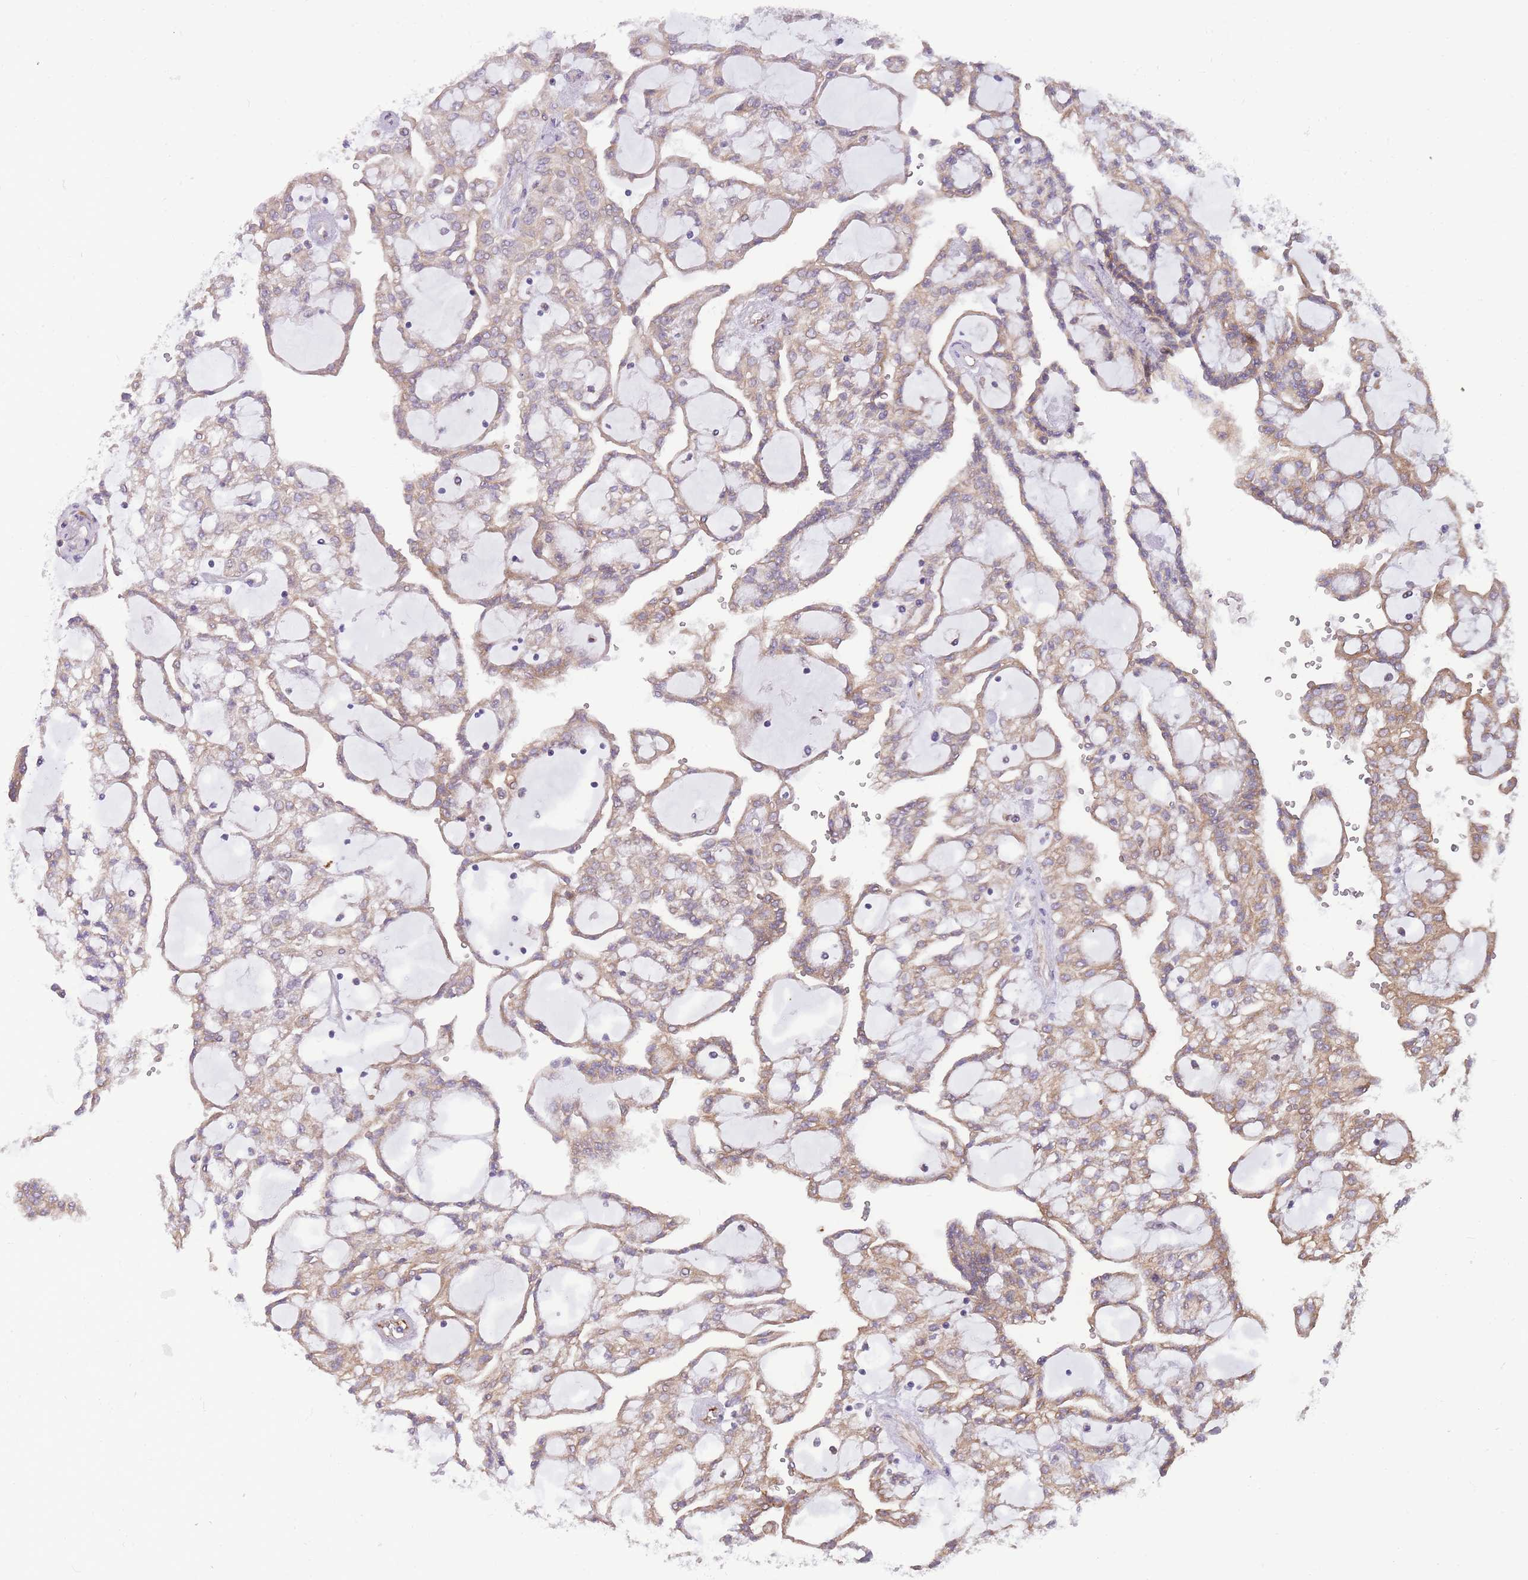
{"staining": {"intensity": "weak", "quantity": ">75%", "location": "cytoplasmic/membranous"}, "tissue": "renal cancer", "cell_type": "Tumor cells", "image_type": "cancer", "snomed": [{"axis": "morphology", "description": "Adenocarcinoma, NOS"}, {"axis": "topography", "description": "Kidney"}], "caption": "Approximately >75% of tumor cells in human renal cancer show weak cytoplasmic/membranous protein positivity as visualized by brown immunohistochemical staining.", "gene": "TRAPPC5", "patient": {"sex": "male", "age": 63}}